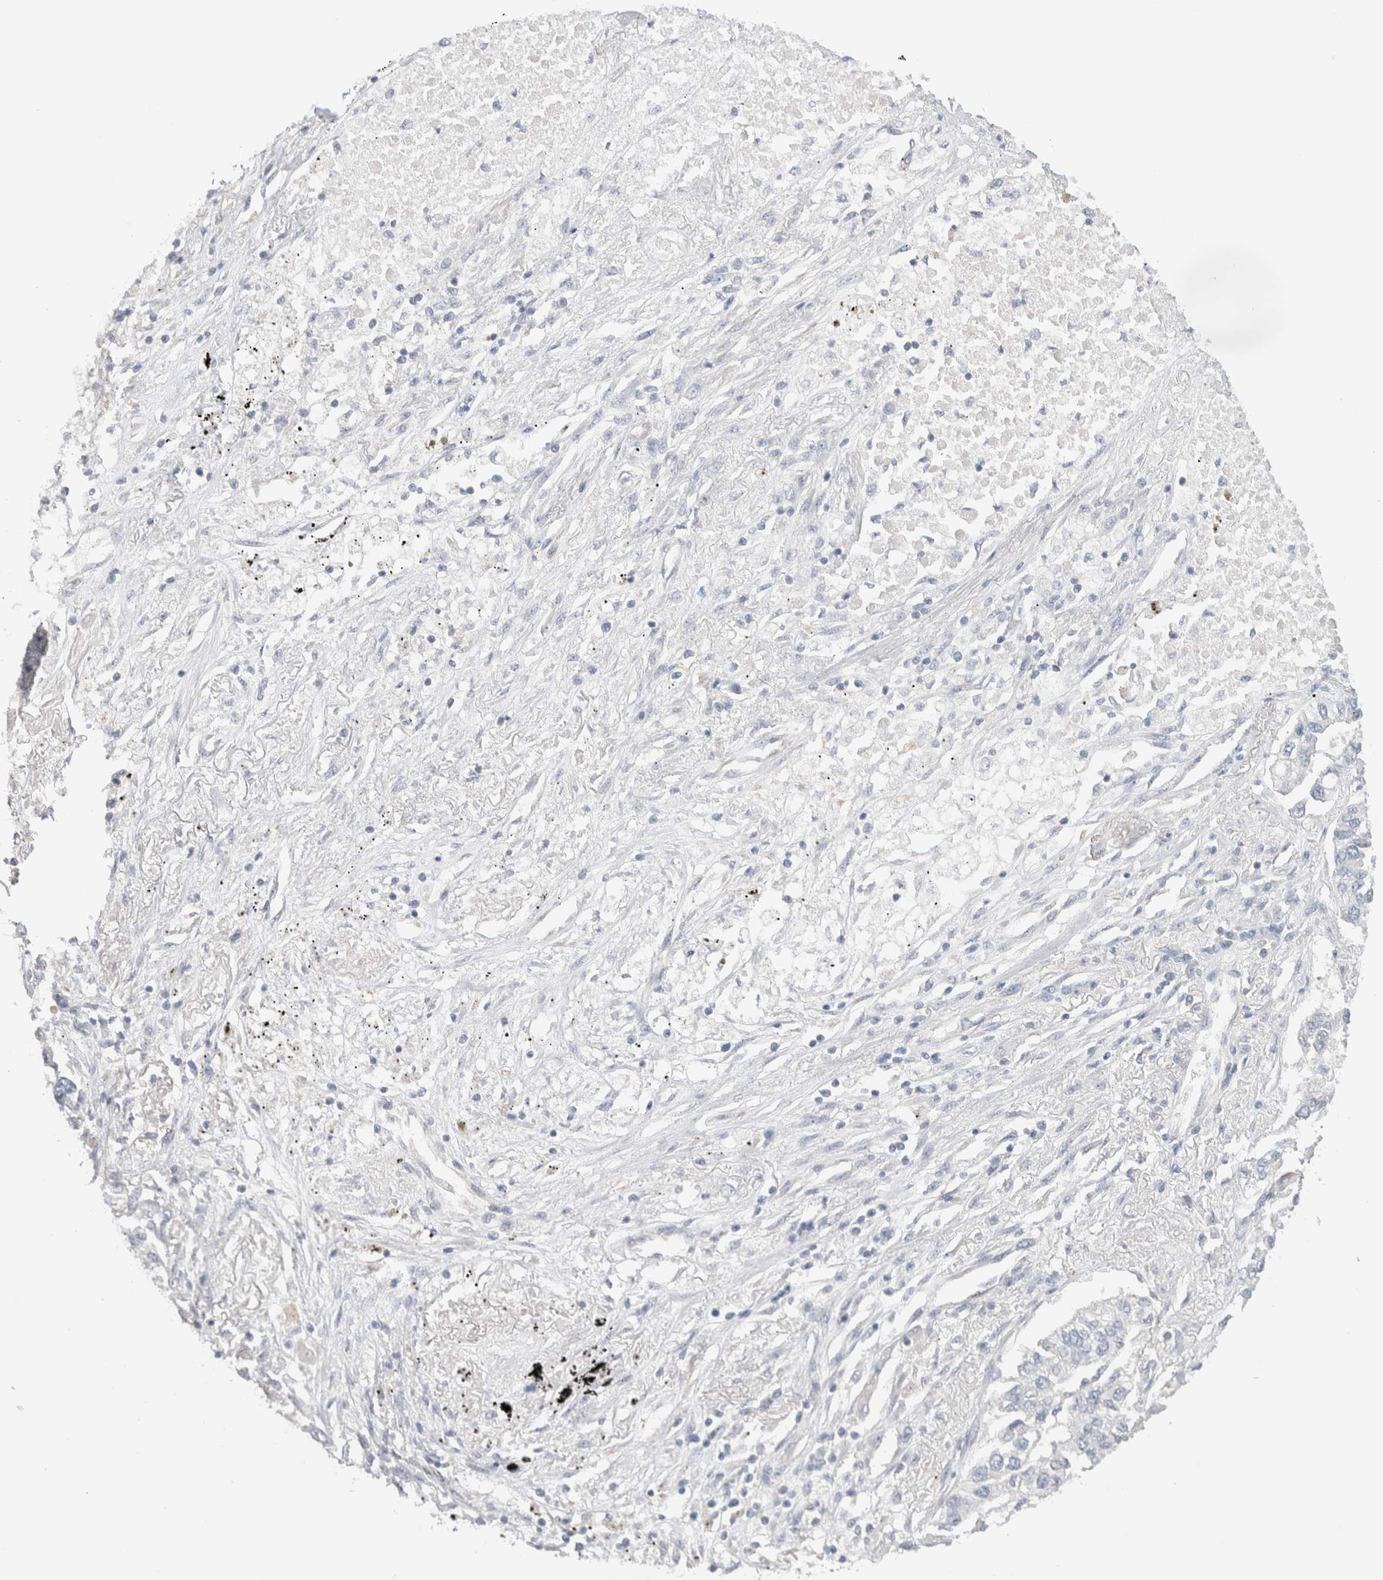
{"staining": {"intensity": "negative", "quantity": "none", "location": "none"}, "tissue": "lung cancer", "cell_type": "Tumor cells", "image_type": "cancer", "snomed": [{"axis": "morphology", "description": "Inflammation, NOS"}, {"axis": "morphology", "description": "Adenocarcinoma, NOS"}, {"axis": "topography", "description": "Lung"}], "caption": "Immunohistochemistry histopathology image of lung adenocarcinoma stained for a protein (brown), which exhibits no positivity in tumor cells.", "gene": "CAPN2", "patient": {"sex": "male", "age": 63}}